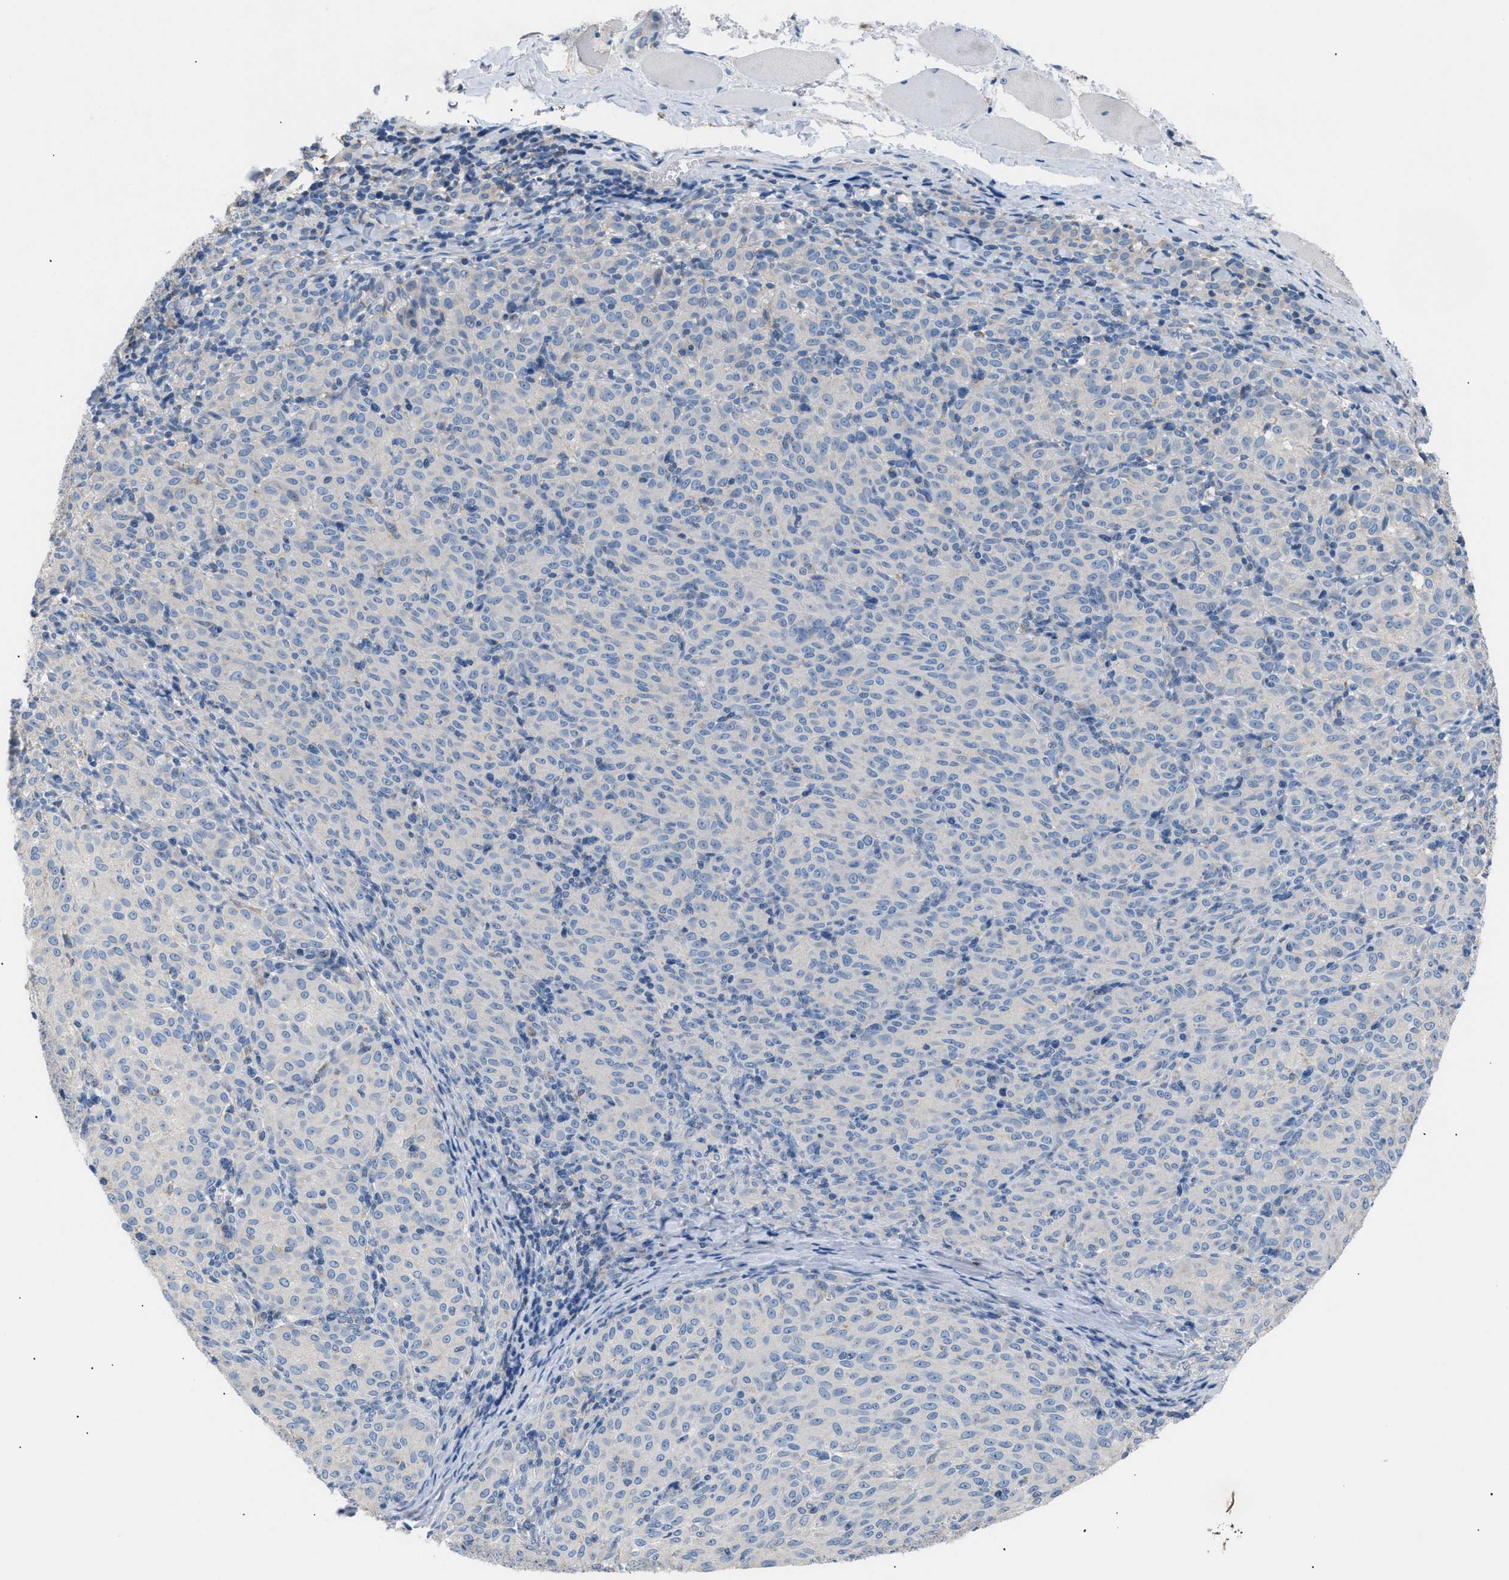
{"staining": {"intensity": "negative", "quantity": "none", "location": "none"}, "tissue": "melanoma", "cell_type": "Tumor cells", "image_type": "cancer", "snomed": [{"axis": "morphology", "description": "Malignant melanoma, NOS"}, {"axis": "topography", "description": "Skin"}], "caption": "A high-resolution micrograph shows immunohistochemistry (IHC) staining of melanoma, which demonstrates no significant staining in tumor cells. (DAB immunohistochemistry, high magnification).", "gene": "ILDR1", "patient": {"sex": "female", "age": 72}}